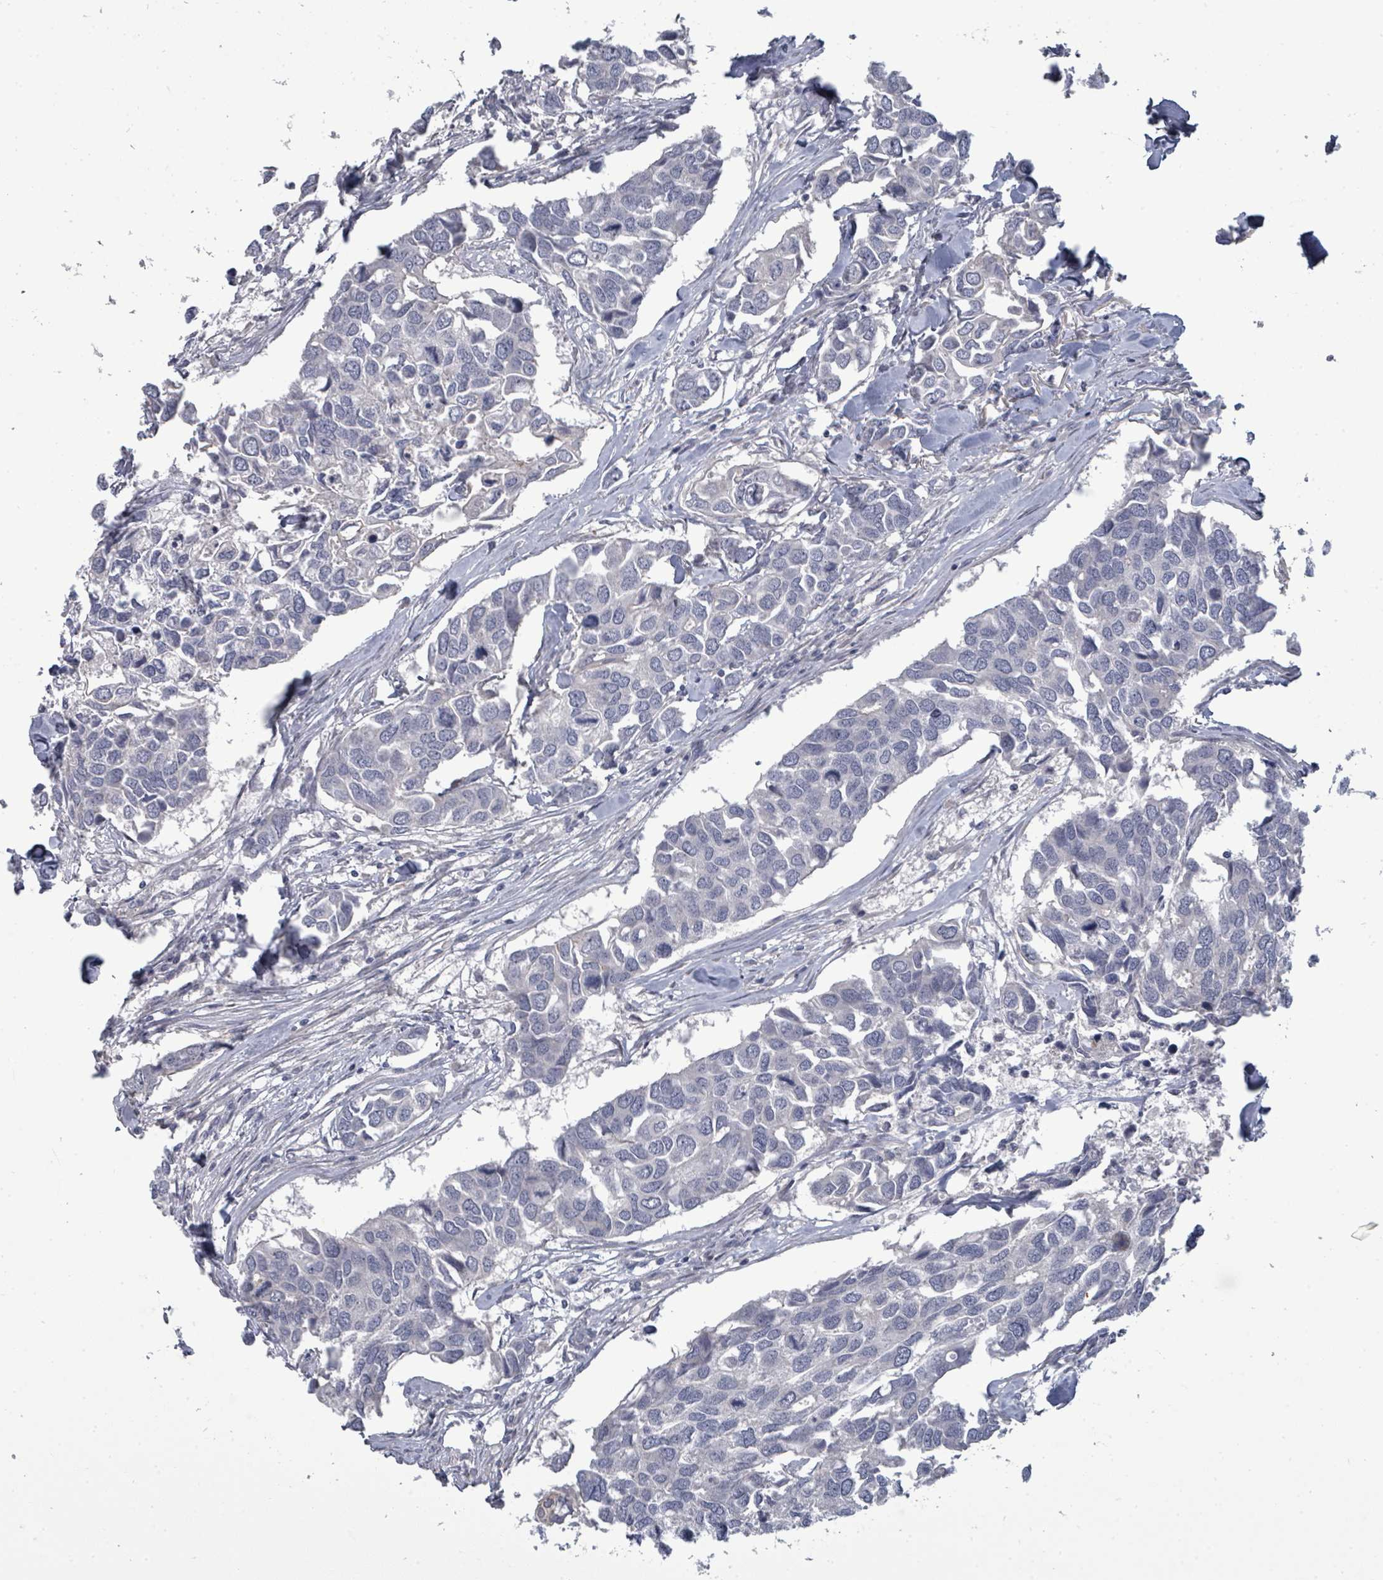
{"staining": {"intensity": "negative", "quantity": "none", "location": "none"}, "tissue": "breast cancer", "cell_type": "Tumor cells", "image_type": "cancer", "snomed": [{"axis": "morphology", "description": "Duct carcinoma"}, {"axis": "topography", "description": "Breast"}], "caption": "DAB immunohistochemical staining of breast cancer reveals no significant positivity in tumor cells.", "gene": "ASB12", "patient": {"sex": "female", "age": 83}}